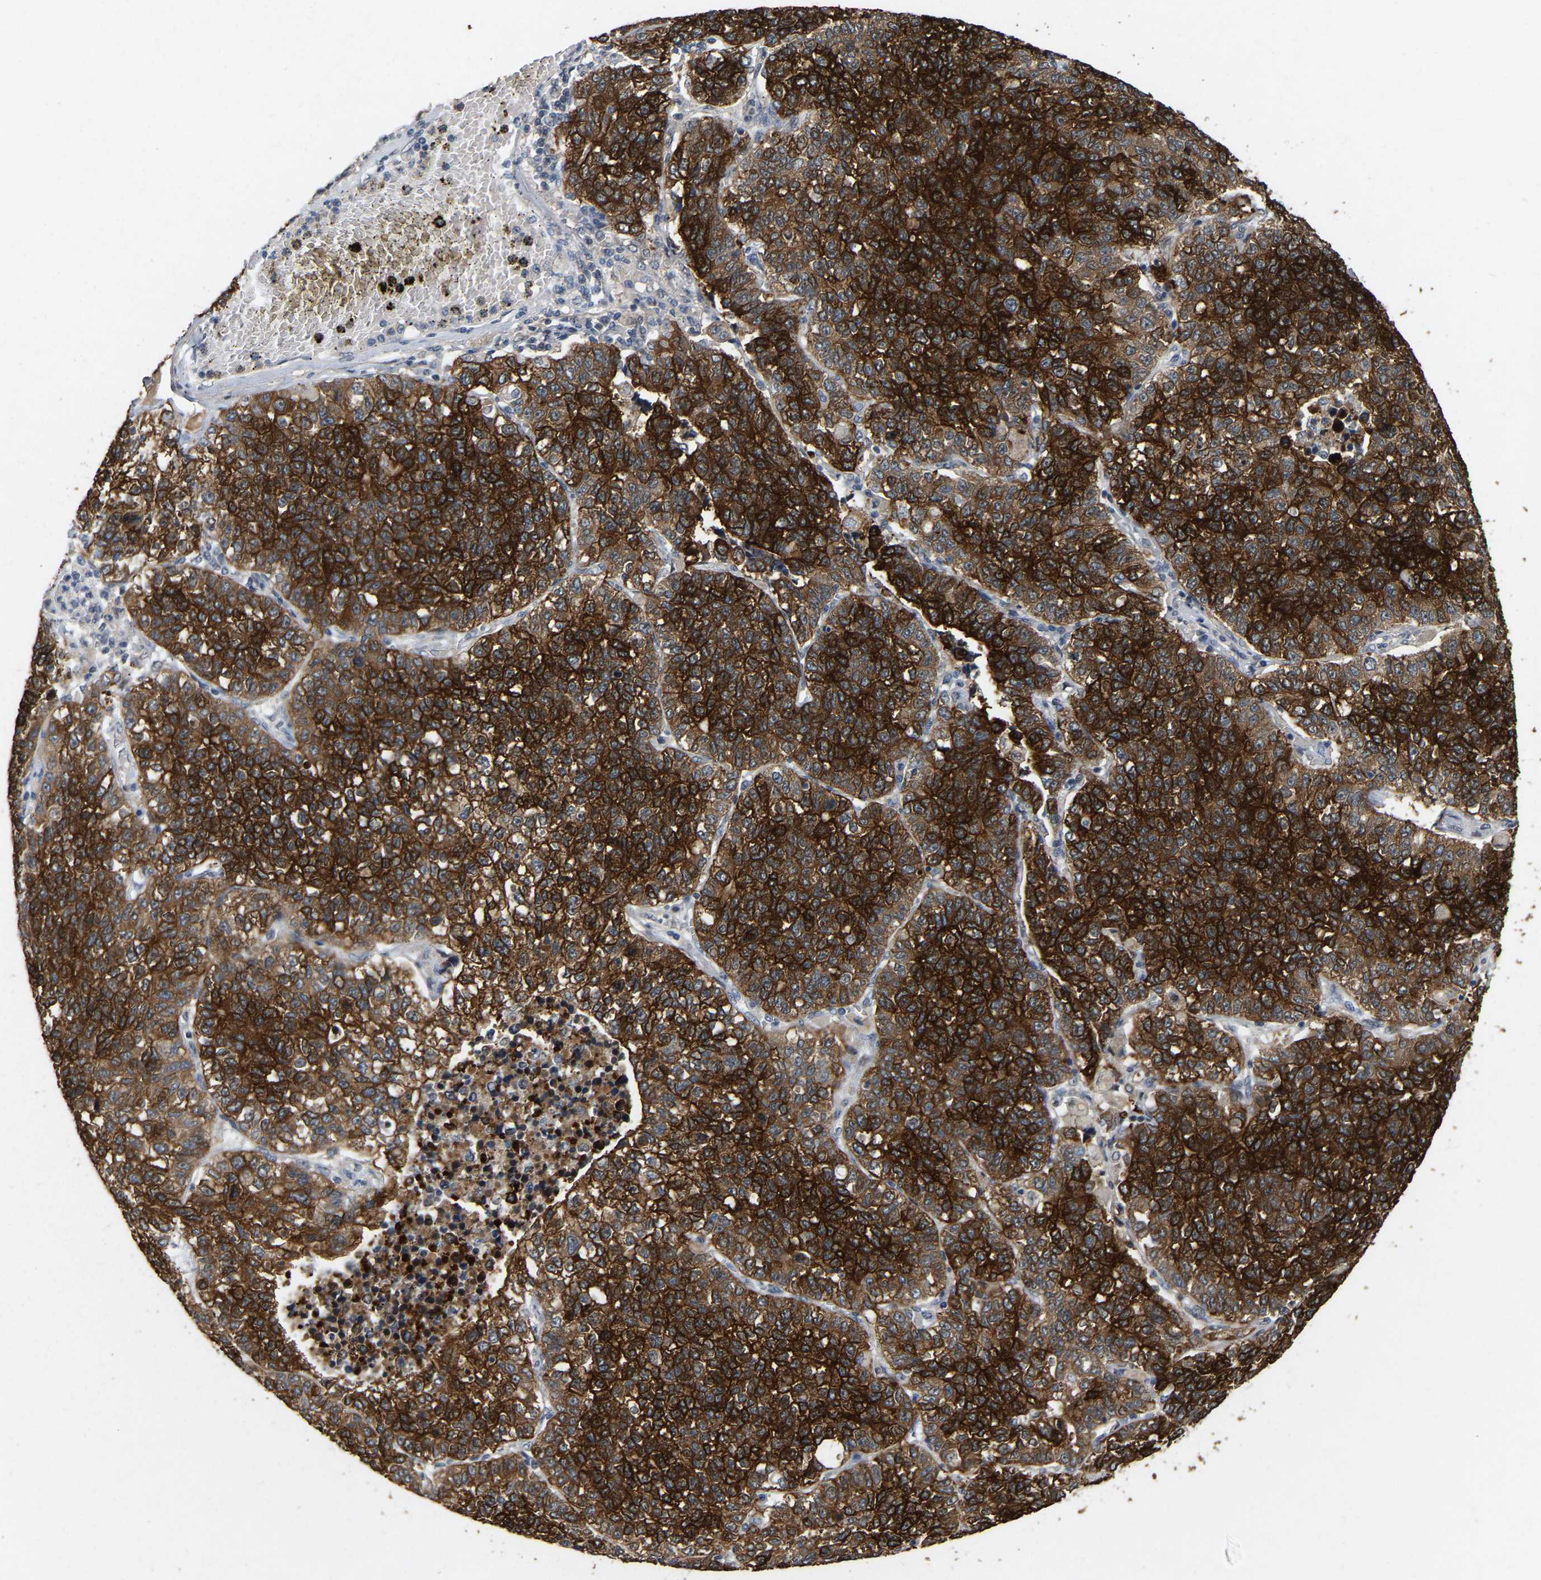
{"staining": {"intensity": "strong", "quantity": ">75%", "location": "cytoplasmic/membranous"}, "tissue": "lung cancer", "cell_type": "Tumor cells", "image_type": "cancer", "snomed": [{"axis": "morphology", "description": "Adenocarcinoma, NOS"}, {"axis": "topography", "description": "Lung"}], "caption": "A high-resolution histopathology image shows IHC staining of lung cancer (adenocarcinoma), which demonstrates strong cytoplasmic/membranous staining in about >75% of tumor cells. (Brightfield microscopy of DAB IHC at high magnification).", "gene": "RUVBL1", "patient": {"sex": "male", "age": 49}}